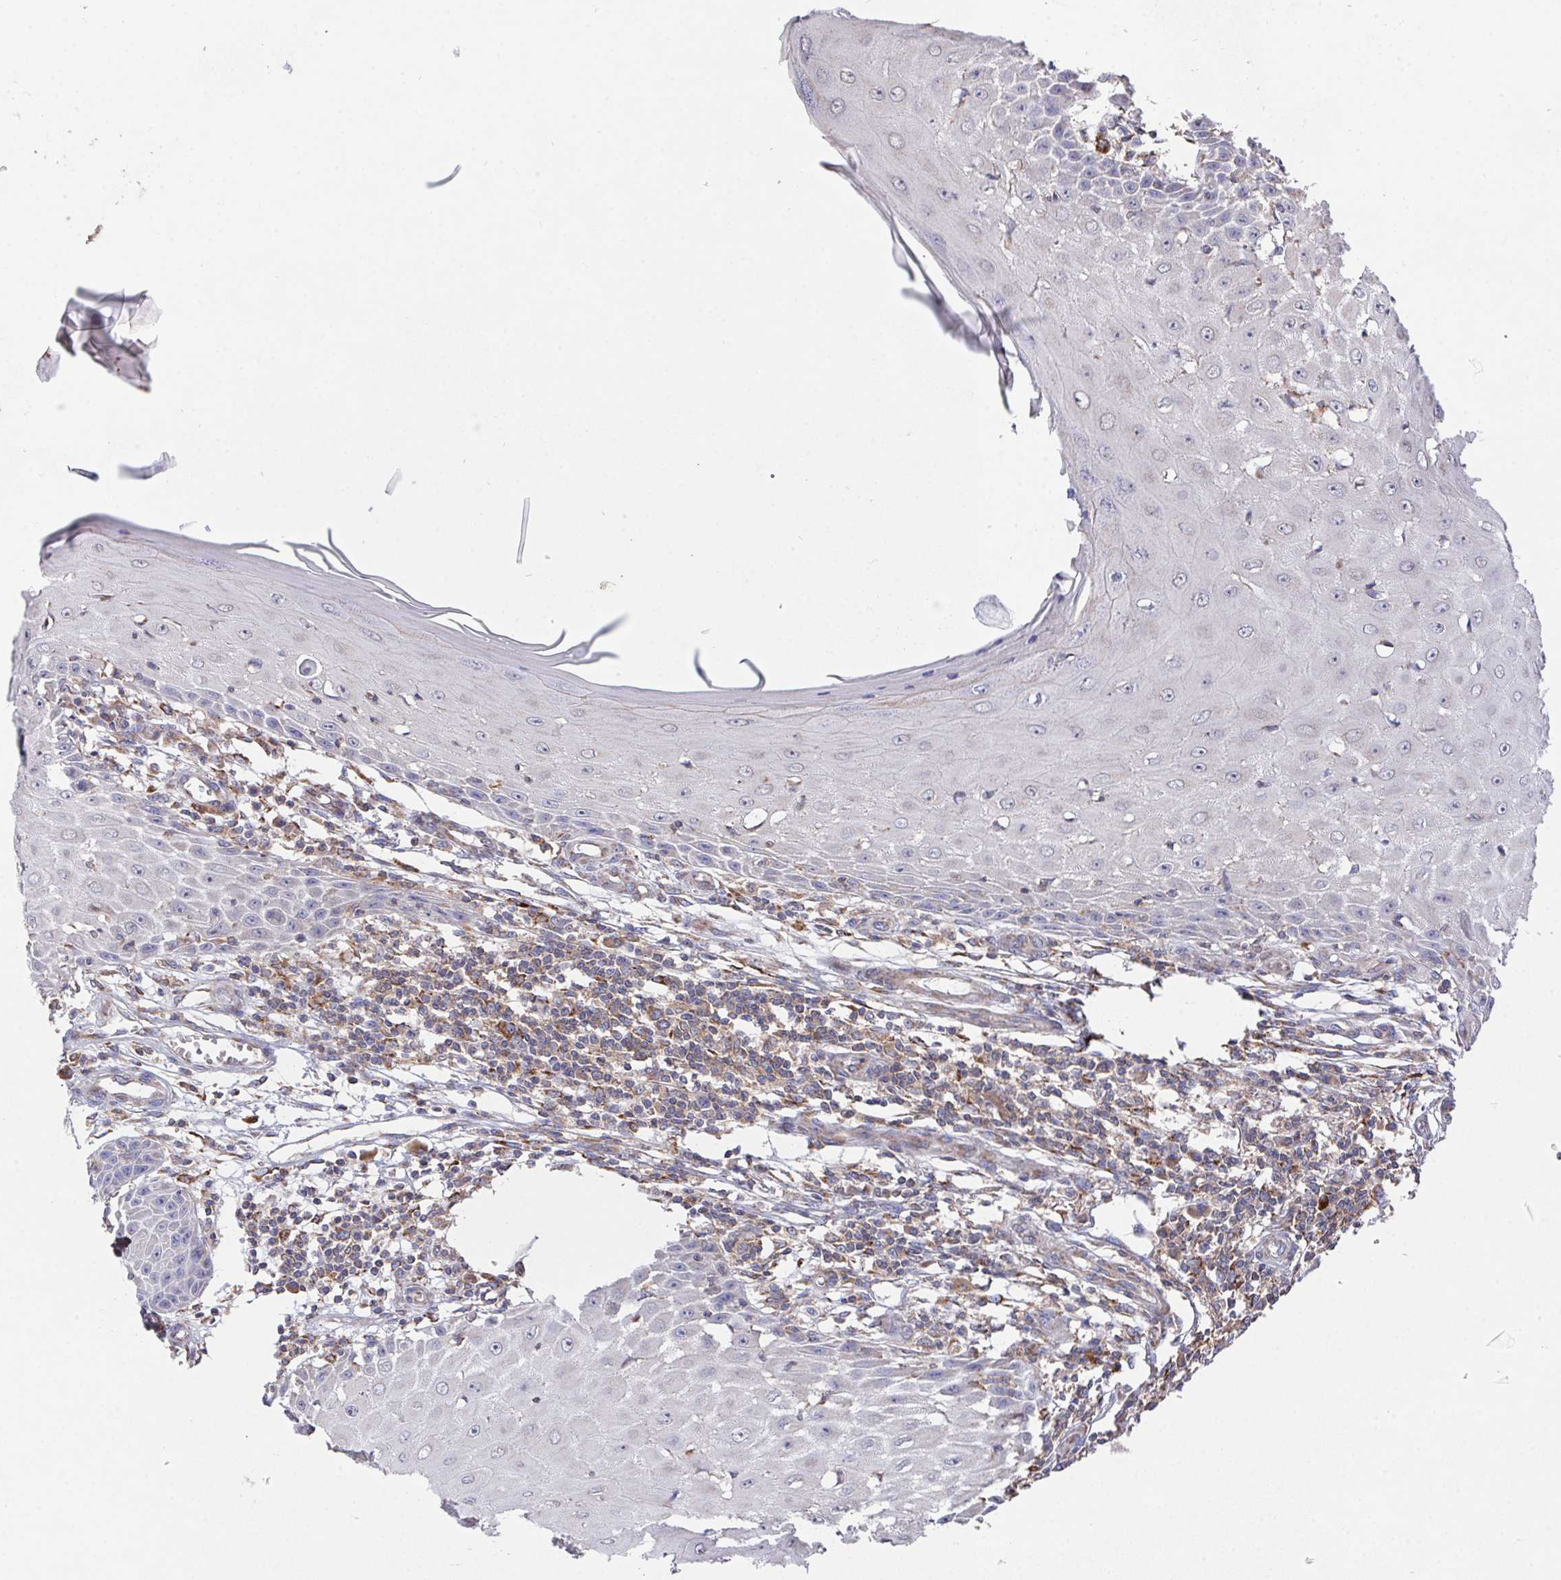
{"staining": {"intensity": "negative", "quantity": "none", "location": "none"}, "tissue": "skin cancer", "cell_type": "Tumor cells", "image_type": "cancer", "snomed": [{"axis": "morphology", "description": "Squamous cell carcinoma, NOS"}, {"axis": "topography", "description": "Skin"}], "caption": "A high-resolution micrograph shows IHC staining of squamous cell carcinoma (skin), which shows no significant positivity in tumor cells. Brightfield microscopy of immunohistochemistry (IHC) stained with DAB (brown) and hematoxylin (blue), captured at high magnification.", "gene": "FAM241A", "patient": {"sex": "female", "age": 73}}